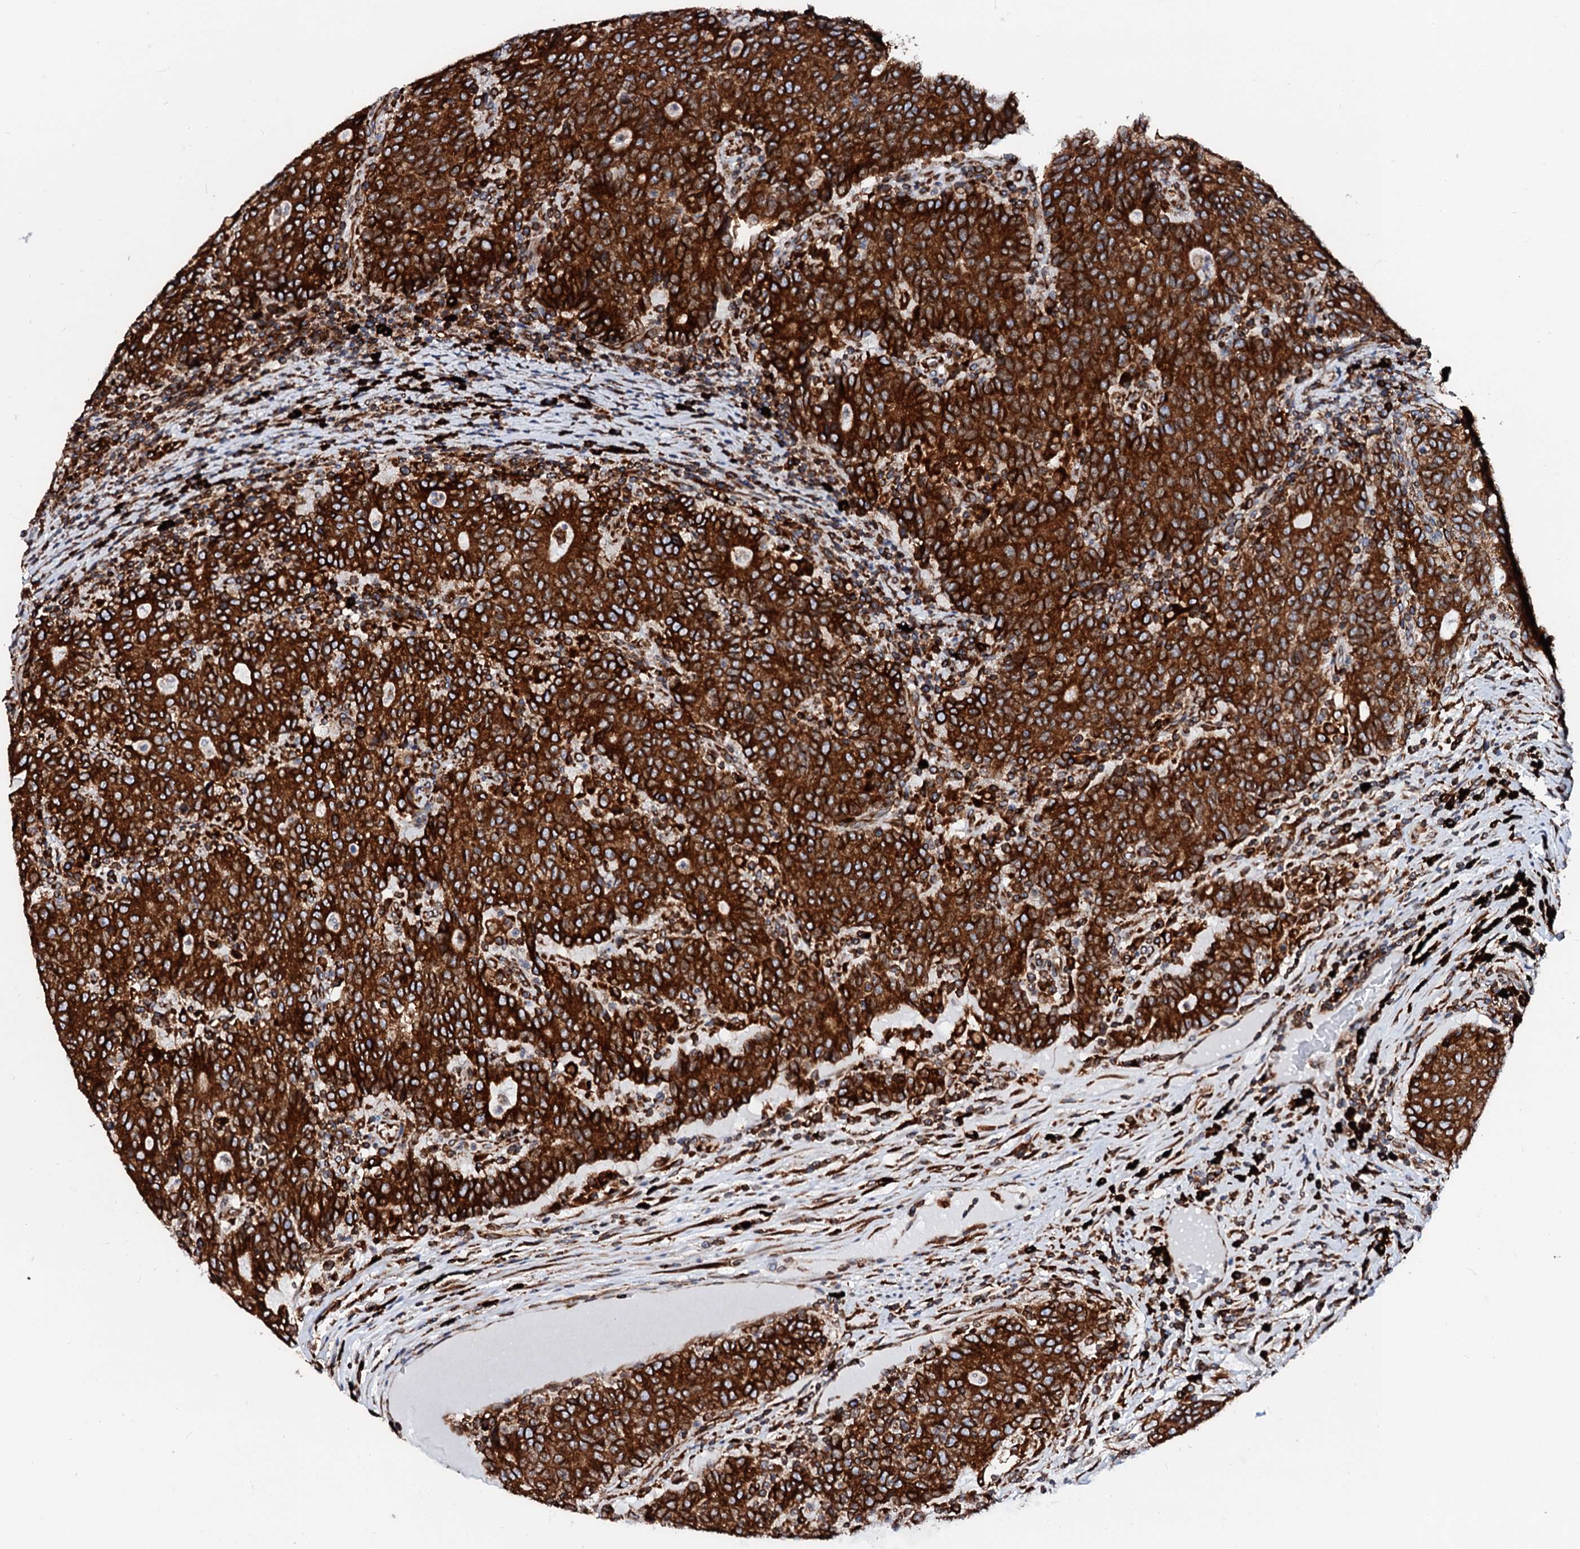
{"staining": {"intensity": "strong", "quantity": ">75%", "location": "cytoplasmic/membranous"}, "tissue": "colorectal cancer", "cell_type": "Tumor cells", "image_type": "cancer", "snomed": [{"axis": "morphology", "description": "Adenocarcinoma, NOS"}, {"axis": "topography", "description": "Colon"}], "caption": "This image displays colorectal adenocarcinoma stained with immunohistochemistry (IHC) to label a protein in brown. The cytoplasmic/membranous of tumor cells show strong positivity for the protein. Nuclei are counter-stained blue.", "gene": "DERL1", "patient": {"sex": "female", "age": 75}}